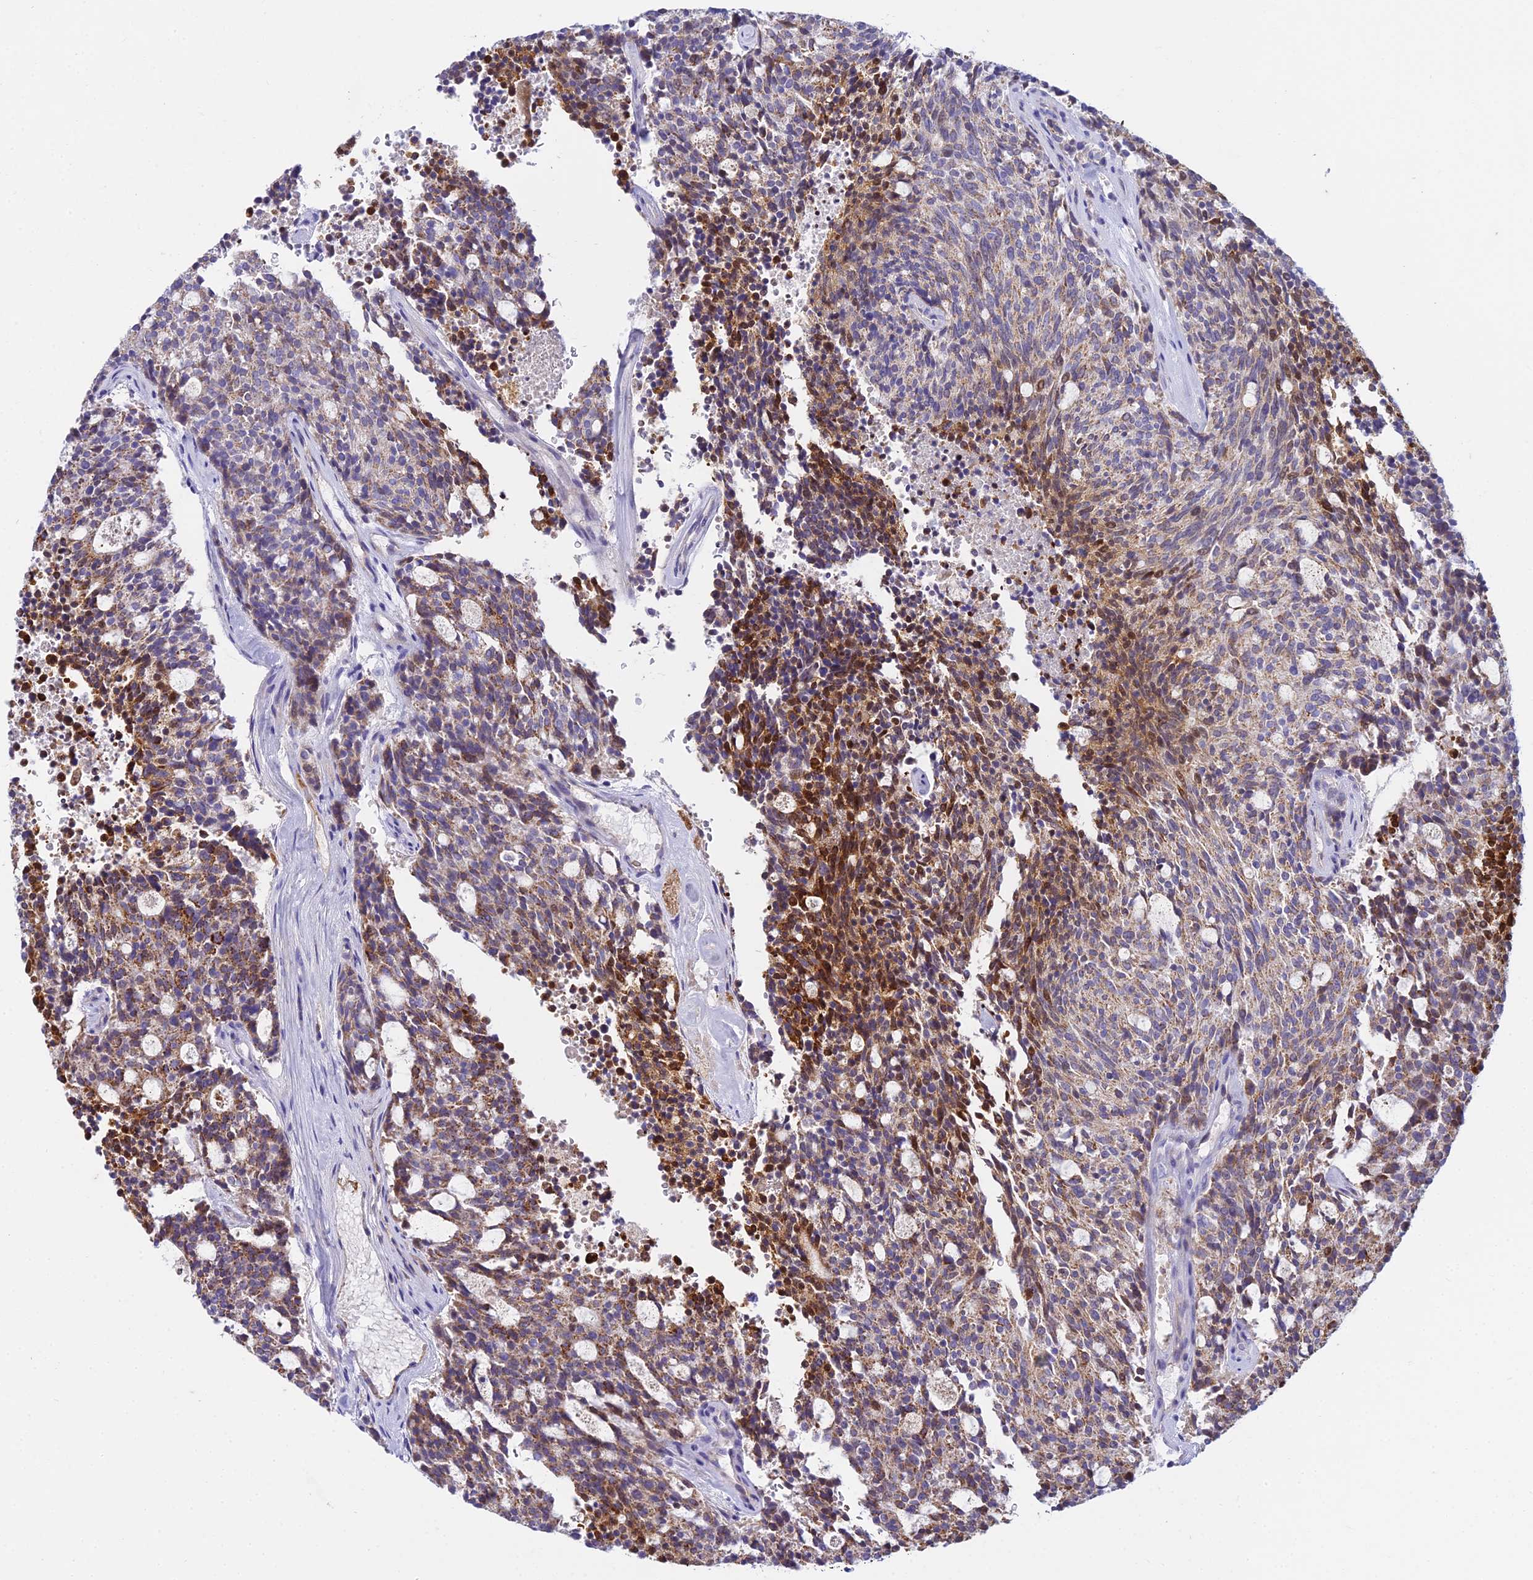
{"staining": {"intensity": "moderate", "quantity": ">75%", "location": "cytoplasmic/membranous"}, "tissue": "carcinoid", "cell_type": "Tumor cells", "image_type": "cancer", "snomed": [{"axis": "morphology", "description": "Carcinoid, malignant, NOS"}, {"axis": "topography", "description": "Pancreas"}], "caption": "Moderate cytoplasmic/membranous protein positivity is seen in approximately >75% of tumor cells in carcinoid (malignant).", "gene": "ZMIZ1", "patient": {"sex": "female", "age": 54}}